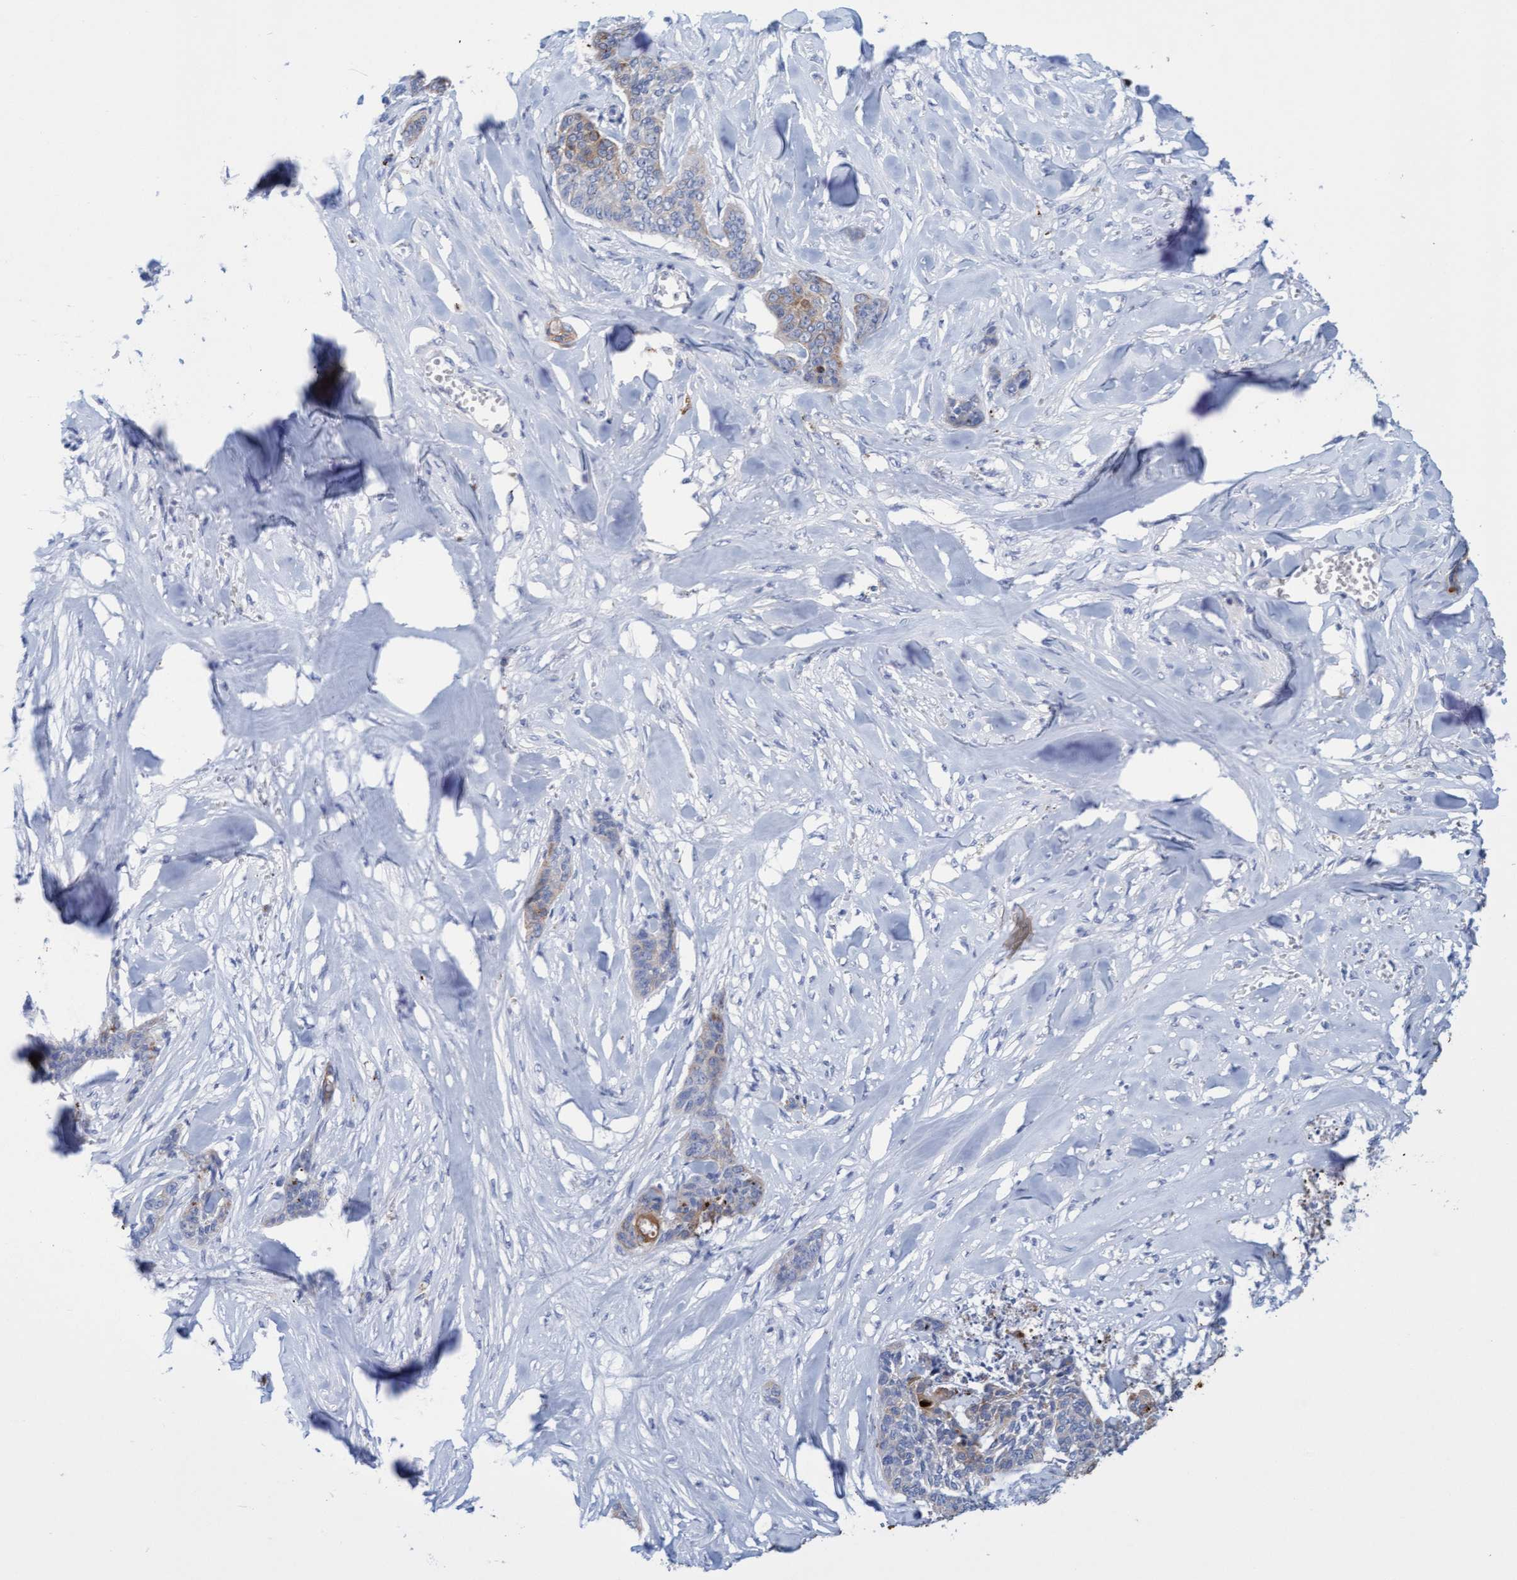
{"staining": {"intensity": "weak", "quantity": "25%-75%", "location": "cytoplasmic/membranous"}, "tissue": "skin cancer", "cell_type": "Tumor cells", "image_type": "cancer", "snomed": [{"axis": "morphology", "description": "Basal cell carcinoma"}, {"axis": "topography", "description": "Skin"}], "caption": "Basal cell carcinoma (skin) stained with a brown dye displays weak cytoplasmic/membranous positive positivity in about 25%-75% of tumor cells.", "gene": "SGSH", "patient": {"sex": "female", "age": 64}}